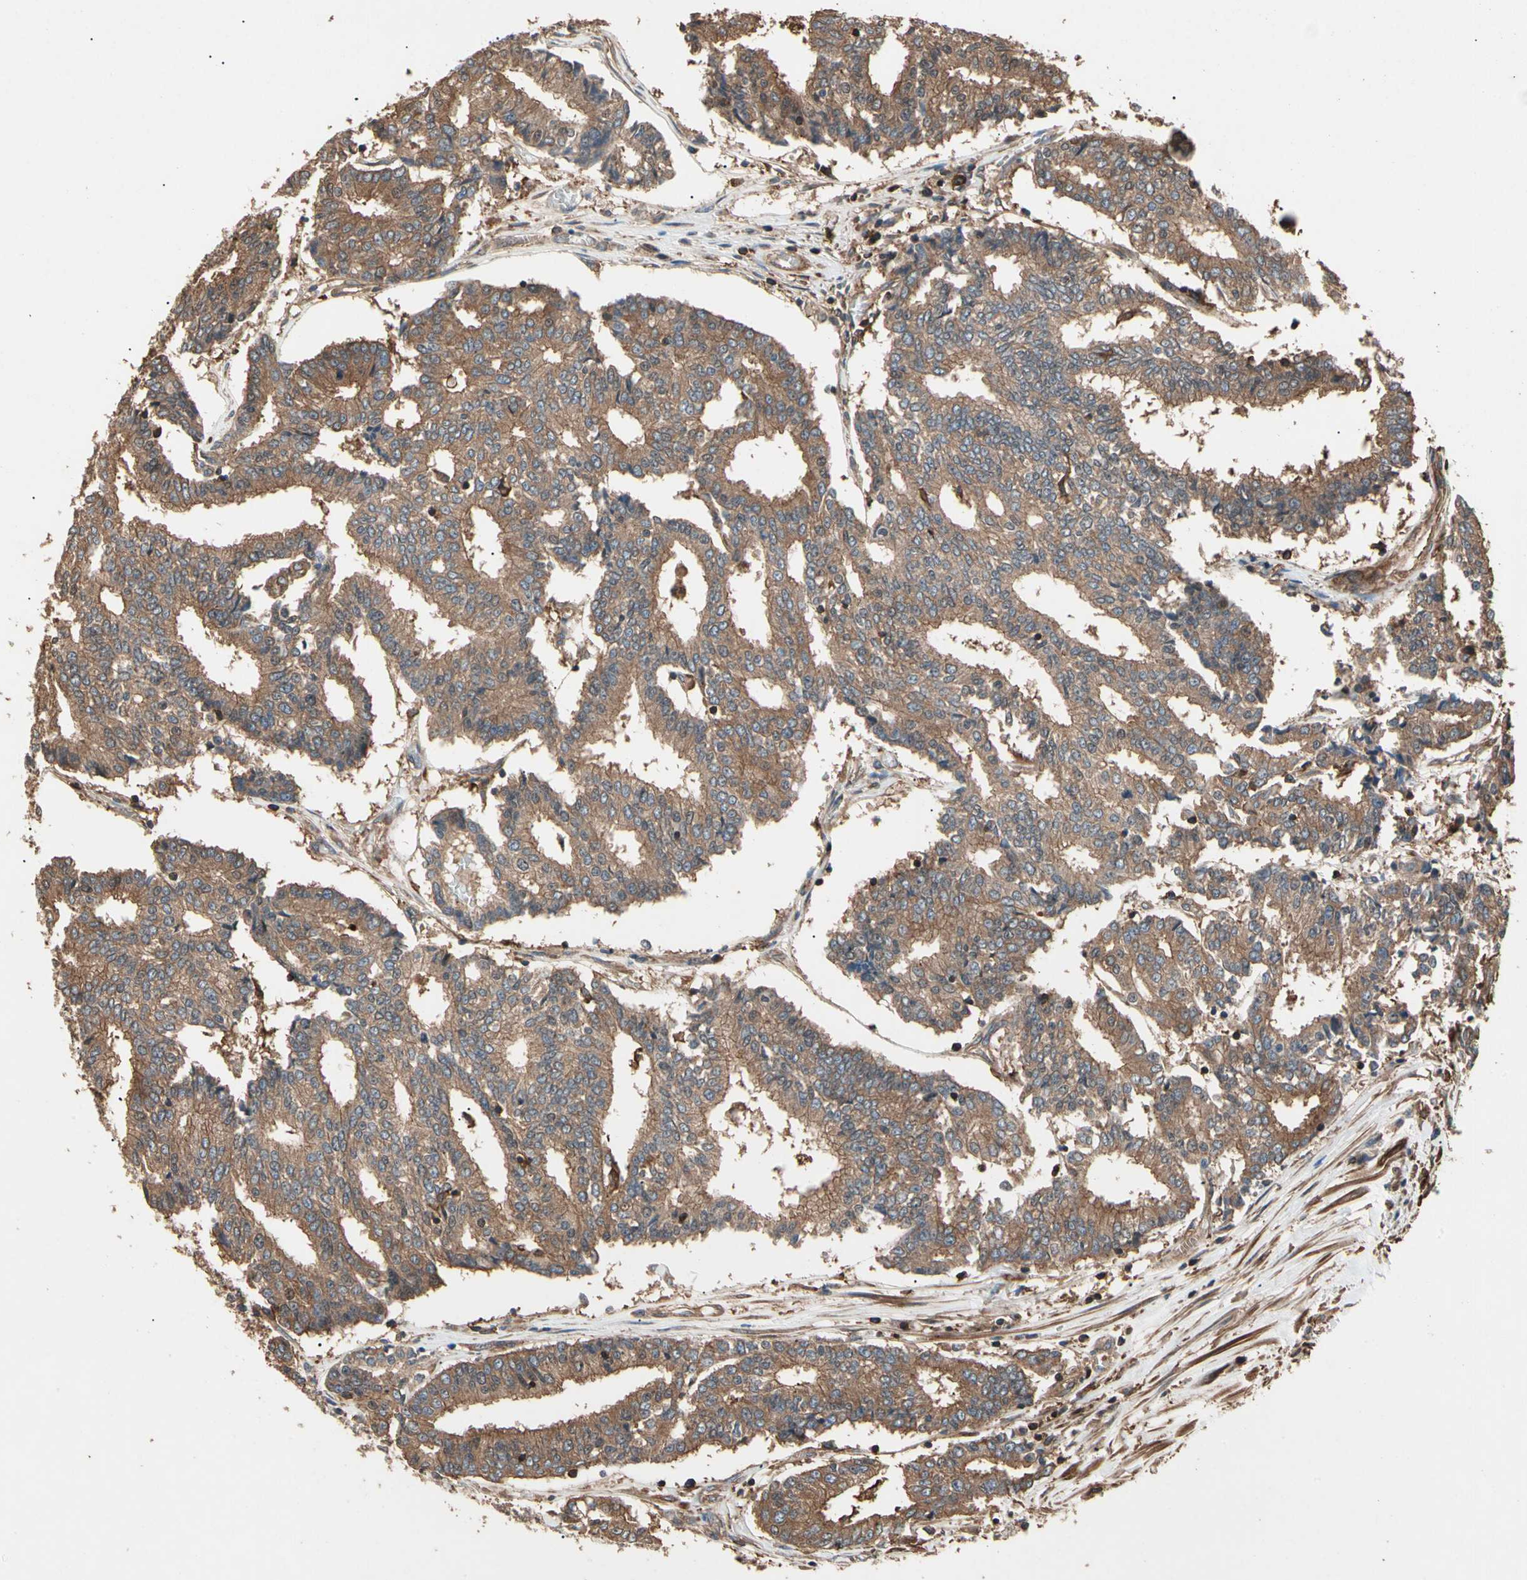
{"staining": {"intensity": "moderate", "quantity": ">75%", "location": "cytoplasmic/membranous"}, "tissue": "prostate cancer", "cell_type": "Tumor cells", "image_type": "cancer", "snomed": [{"axis": "morphology", "description": "Adenocarcinoma, High grade"}, {"axis": "topography", "description": "Prostate"}], "caption": "The photomicrograph displays immunohistochemical staining of prostate high-grade adenocarcinoma. There is moderate cytoplasmic/membranous expression is seen in approximately >75% of tumor cells.", "gene": "AGBL2", "patient": {"sex": "male", "age": 55}}